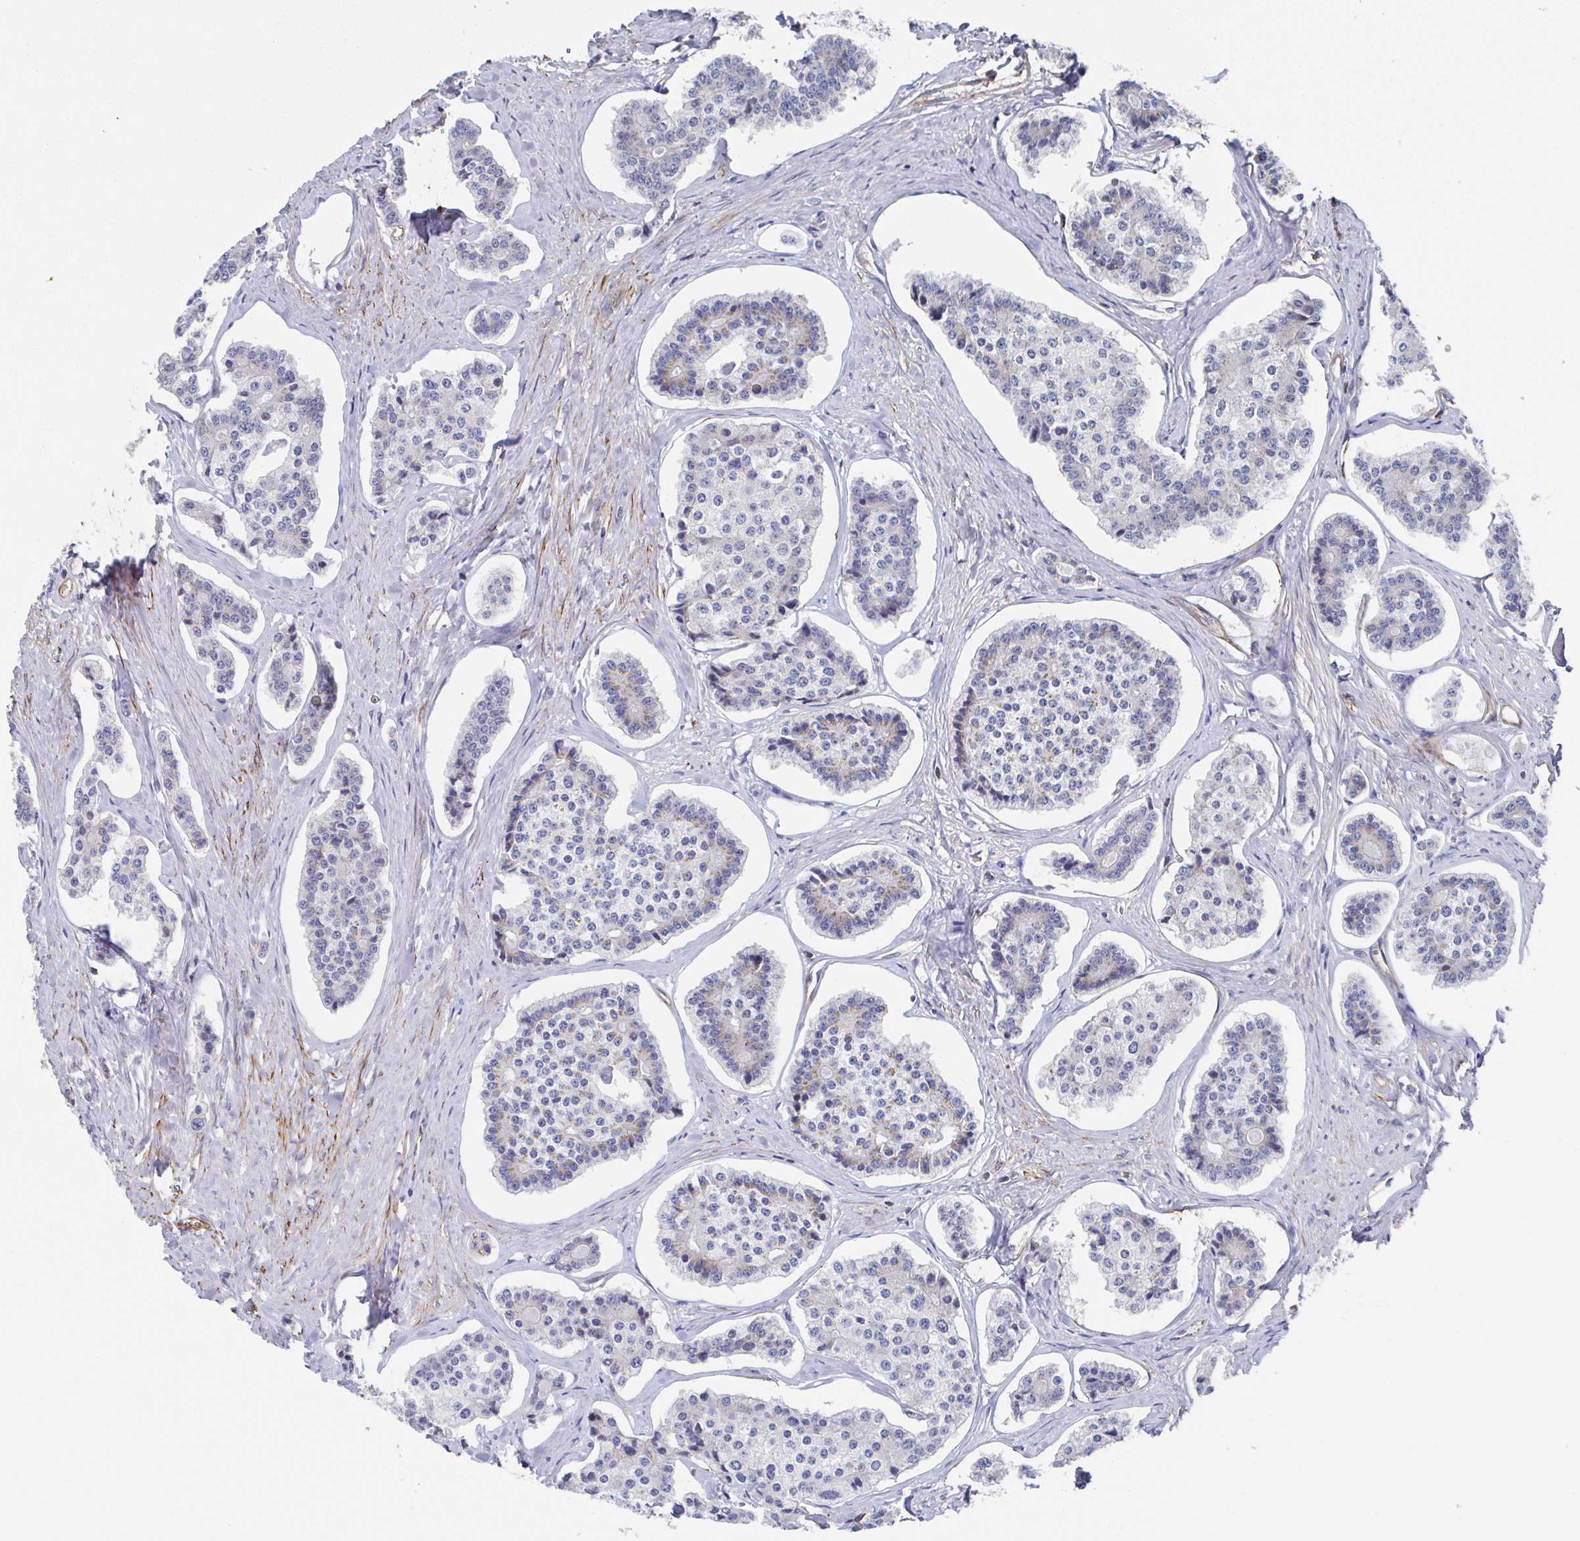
{"staining": {"intensity": "negative", "quantity": "none", "location": "none"}, "tissue": "carcinoid", "cell_type": "Tumor cells", "image_type": "cancer", "snomed": [{"axis": "morphology", "description": "Carcinoid, malignant, NOS"}, {"axis": "topography", "description": "Small intestine"}], "caption": "This photomicrograph is of carcinoid (malignant) stained with IHC to label a protein in brown with the nuclei are counter-stained blue. There is no positivity in tumor cells.", "gene": "KLC3", "patient": {"sex": "female", "age": 65}}